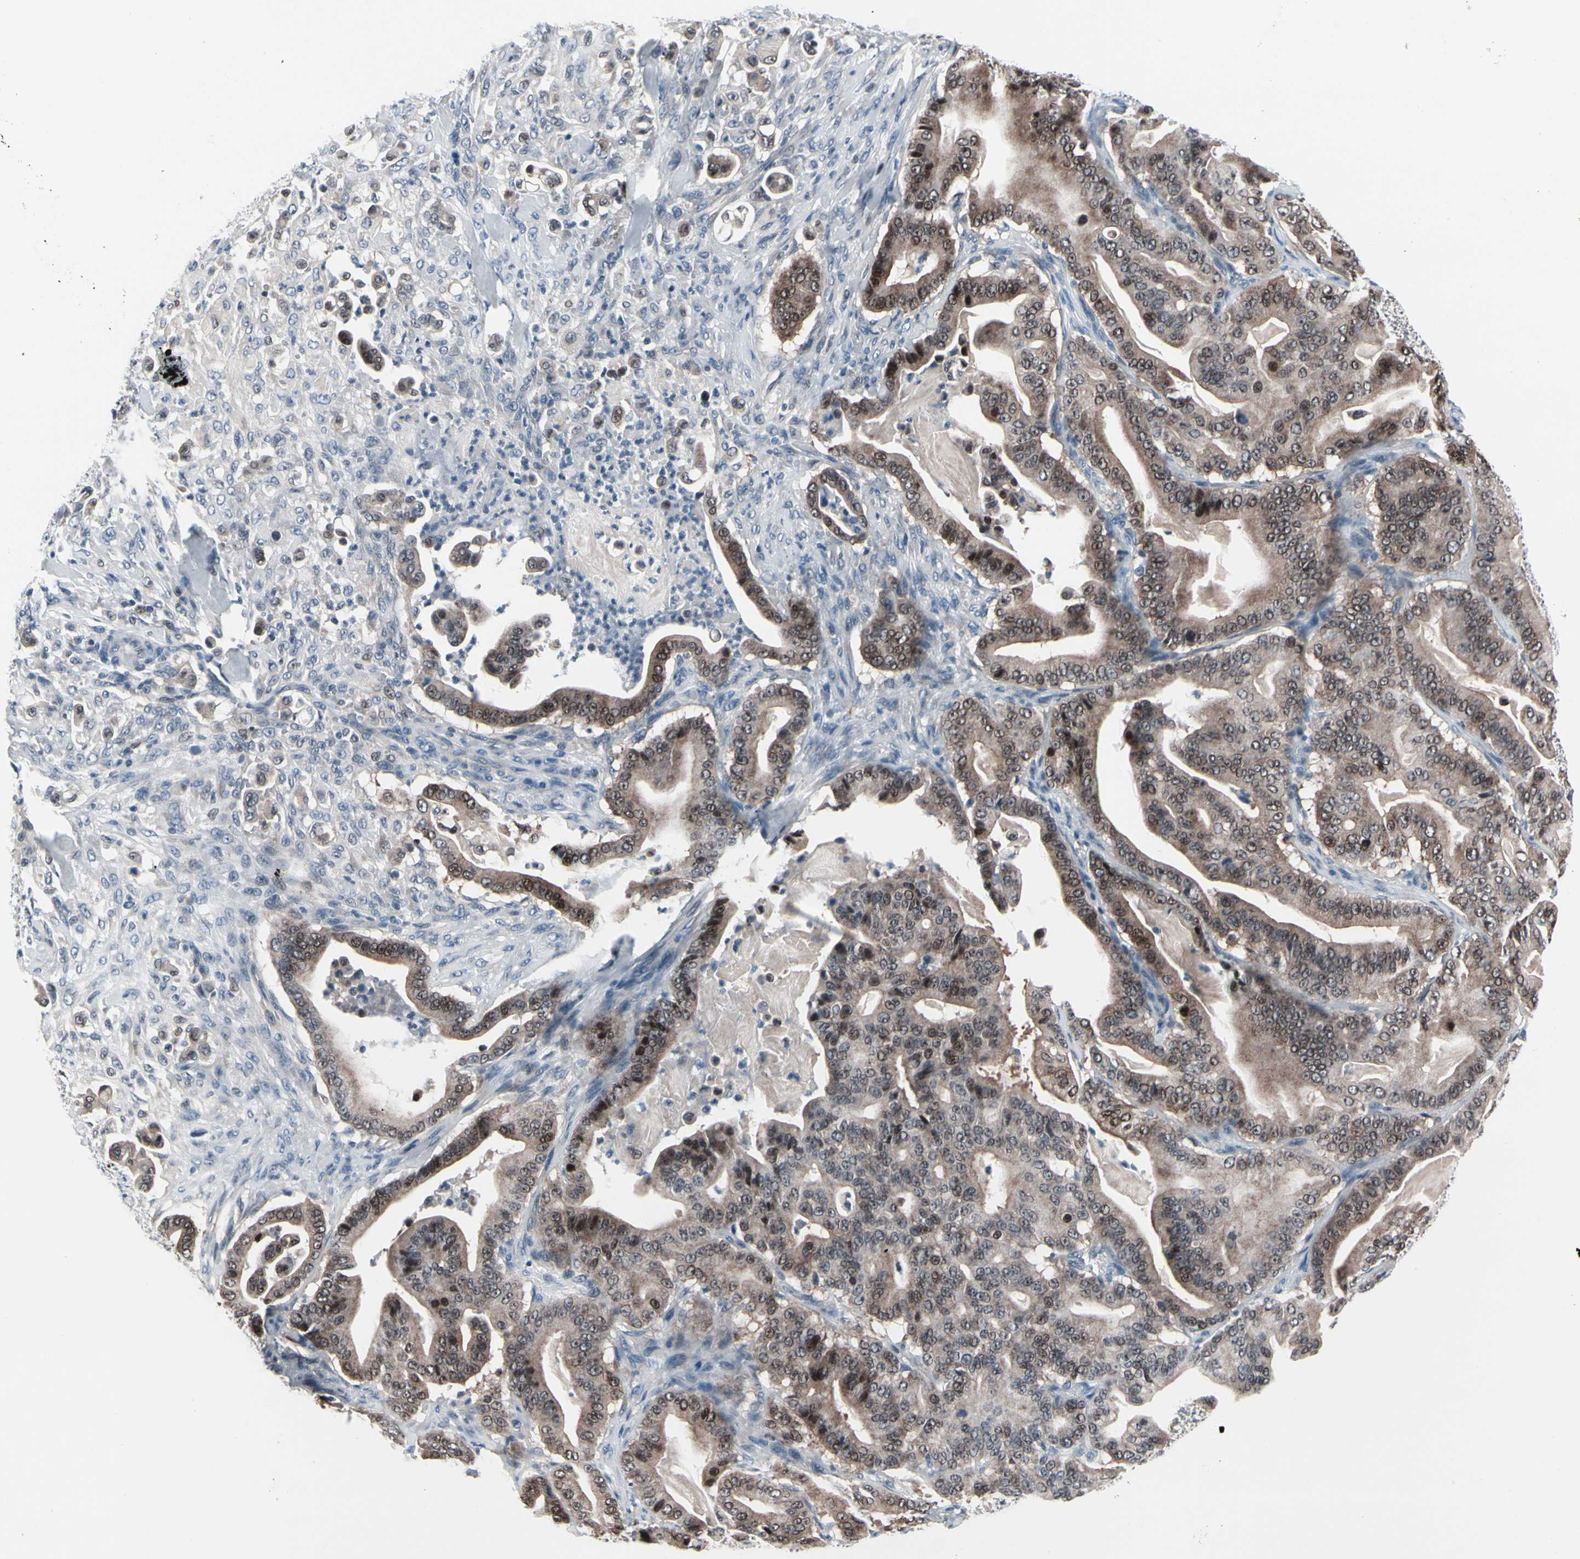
{"staining": {"intensity": "moderate", "quantity": ">75%", "location": "cytoplasmic/membranous,nuclear"}, "tissue": "pancreatic cancer", "cell_type": "Tumor cells", "image_type": "cancer", "snomed": [{"axis": "morphology", "description": "Adenocarcinoma, NOS"}, {"axis": "topography", "description": "Pancreas"}], "caption": "Tumor cells exhibit medium levels of moderate cytoplasmic/membranous and nuclear expression in approximately >75% of cells in adenocarcinoma (pancreatic).", "gene": "TXN", "patient": {"sex": "male", "age": 63}}